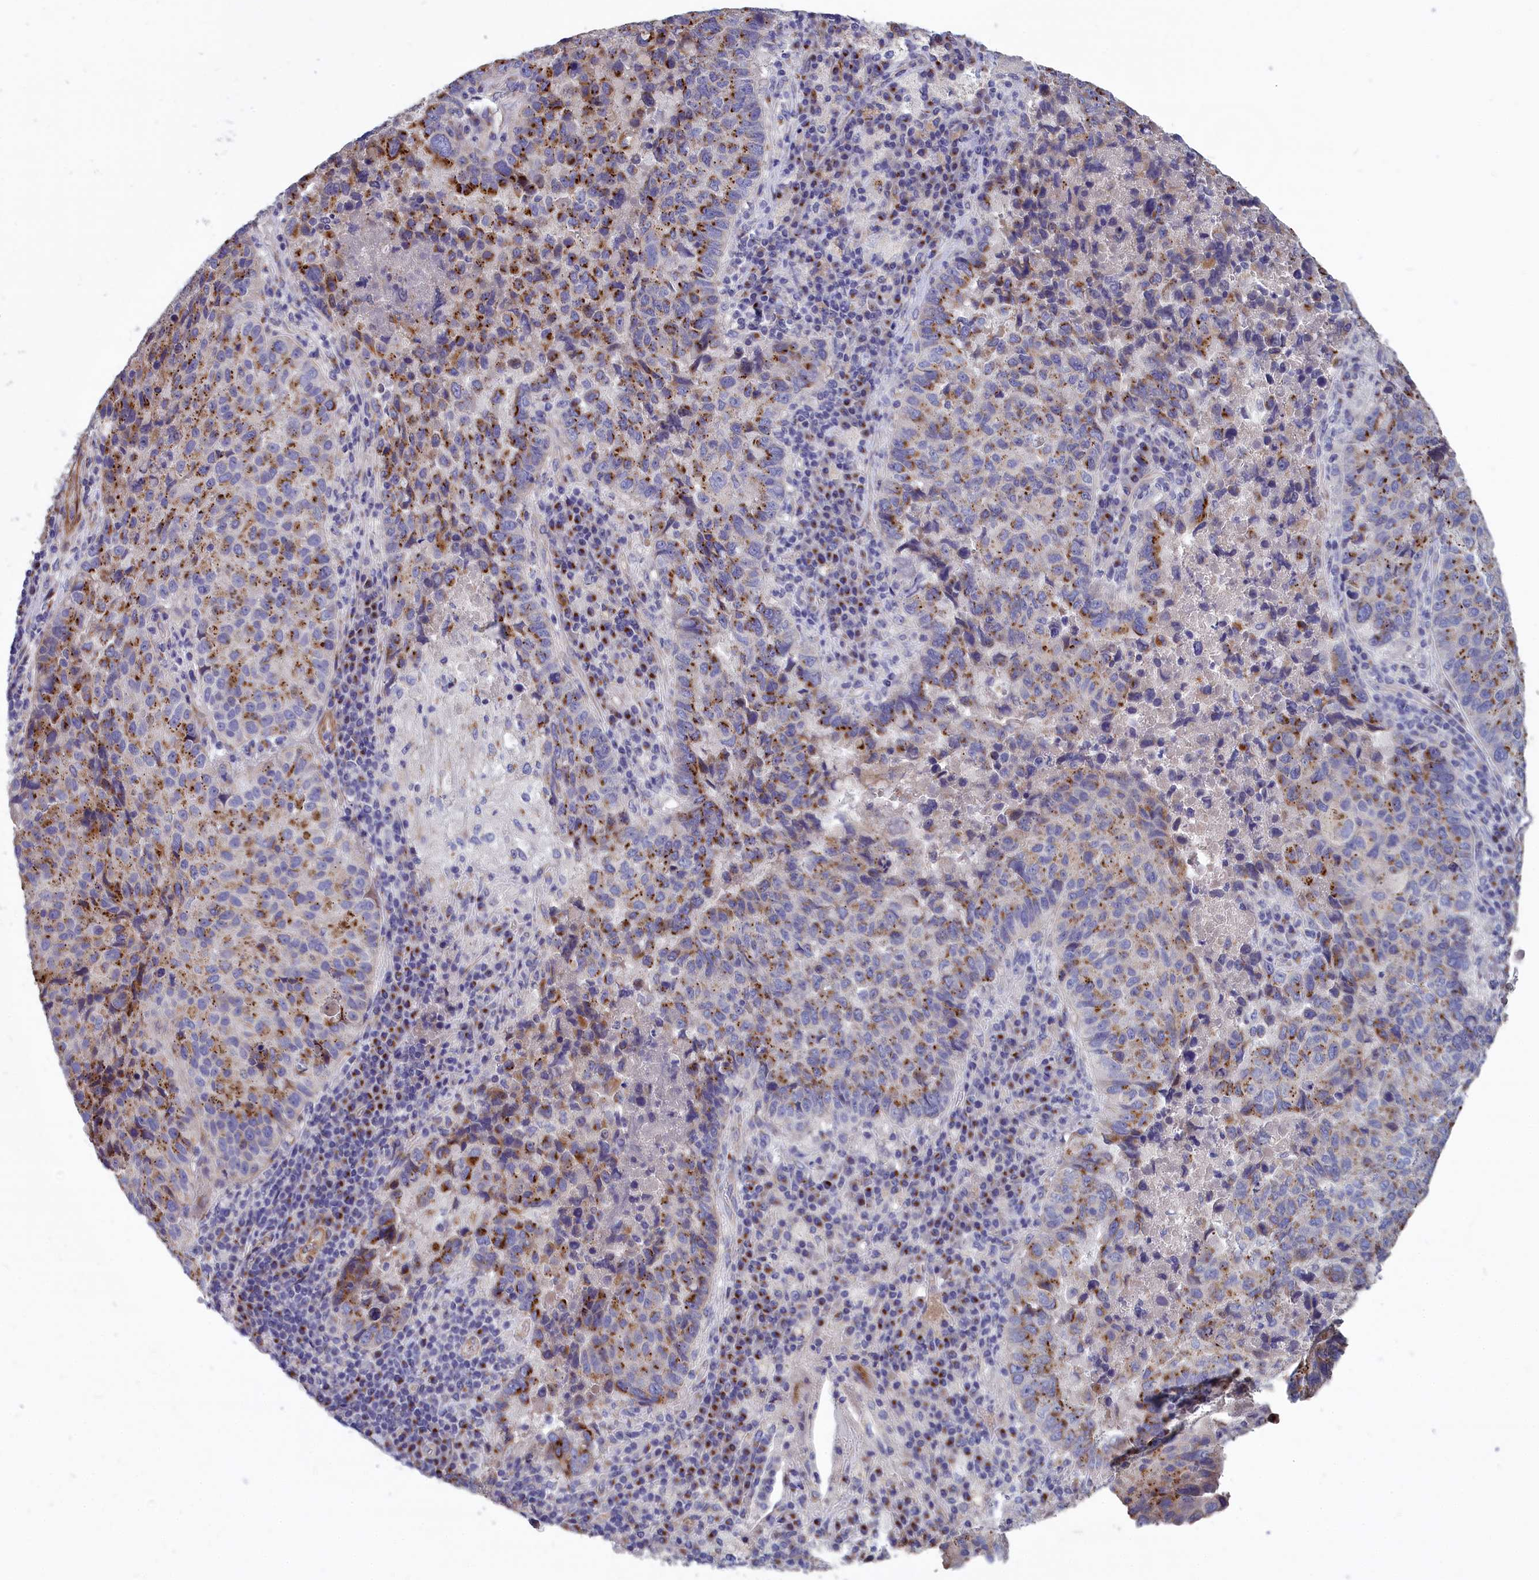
{"staining": {"intensity": "moderate", "quantity": "25%-75%", "location": "cytoplasmic/membranous"}, "tissue": "lung cancer", "cell_type": "Tumor cells", "image_type": "cancer", "snomed": [{"axis": "morphology", "description": "Squamous cell carcinoma, NOS"}, {"axis": "topography", "description": "Lung"}], "caption": "An immunohistochemistry image of neoplastic tissue is shown. Protein staining in brown highlights moderate cytoplasmic/membranous positivity in lung cancer within tumor cells.", "gene": "TUBGCP4", "patient": {"sex": "male", "age": 73}}